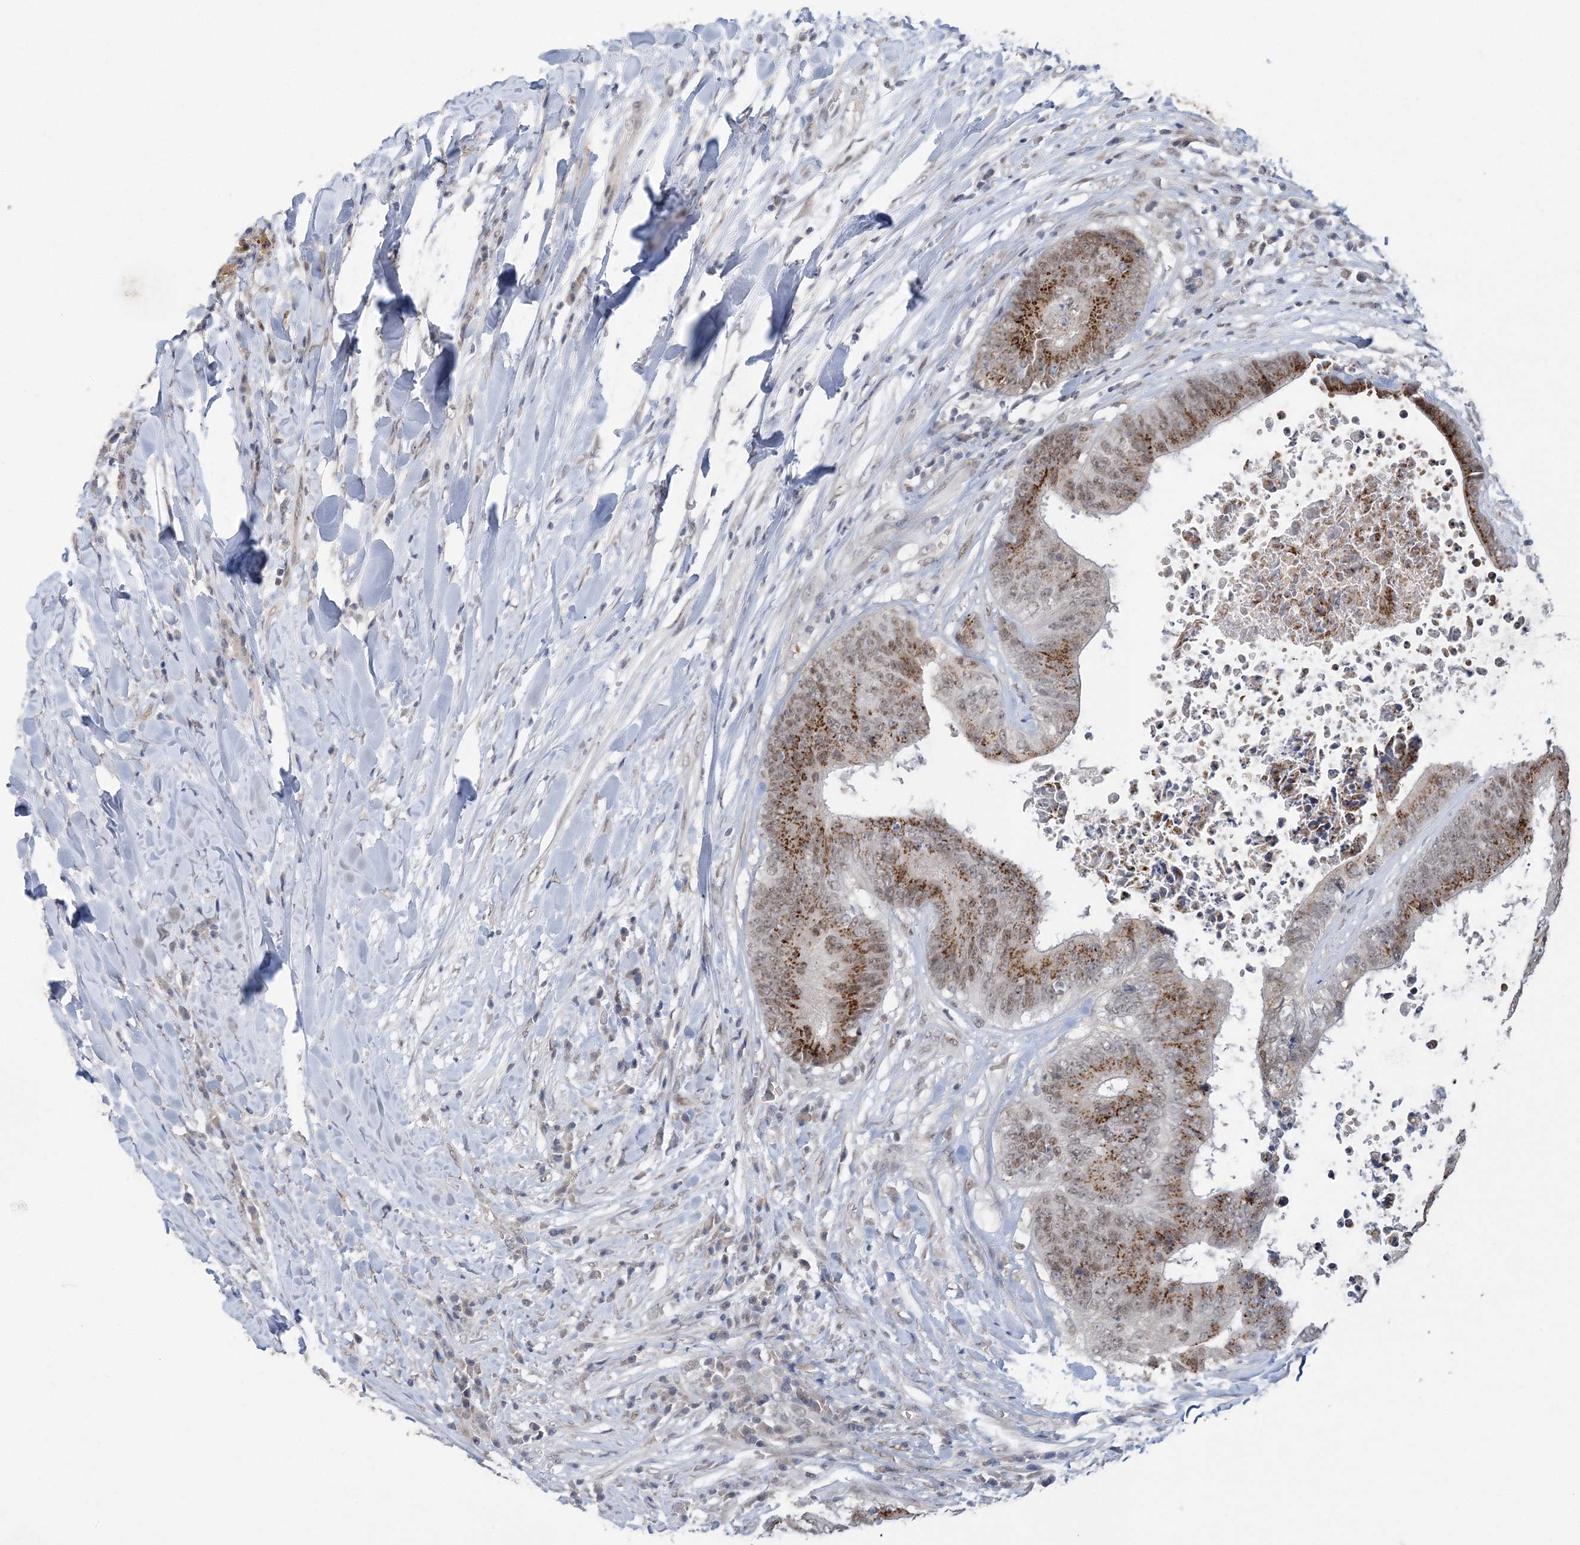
{"staining": {"intensity": "moderate", "quantity": ">75%", "location": "cytoplasmic/membranous,nuclear"}, "tissue": "colorectal cancer", "cell_type": "Tumor cells", "image_type": "cancer", "snomed": [{"axis": "morphology", "description": "Adenocarcinoma, NOS"}, {"axis": "topography", "description": "Rectum"}], "caption": "A micrograph of adenocarcinoma (colorectal) stained for a protein reveals moderate cytoplasmic/membranous and nuclear brown staining in tumor cells. Nuclei are stained in blue.", "gene": "ZBTB7A", "patient": {"sex": "male", "age": 72}}